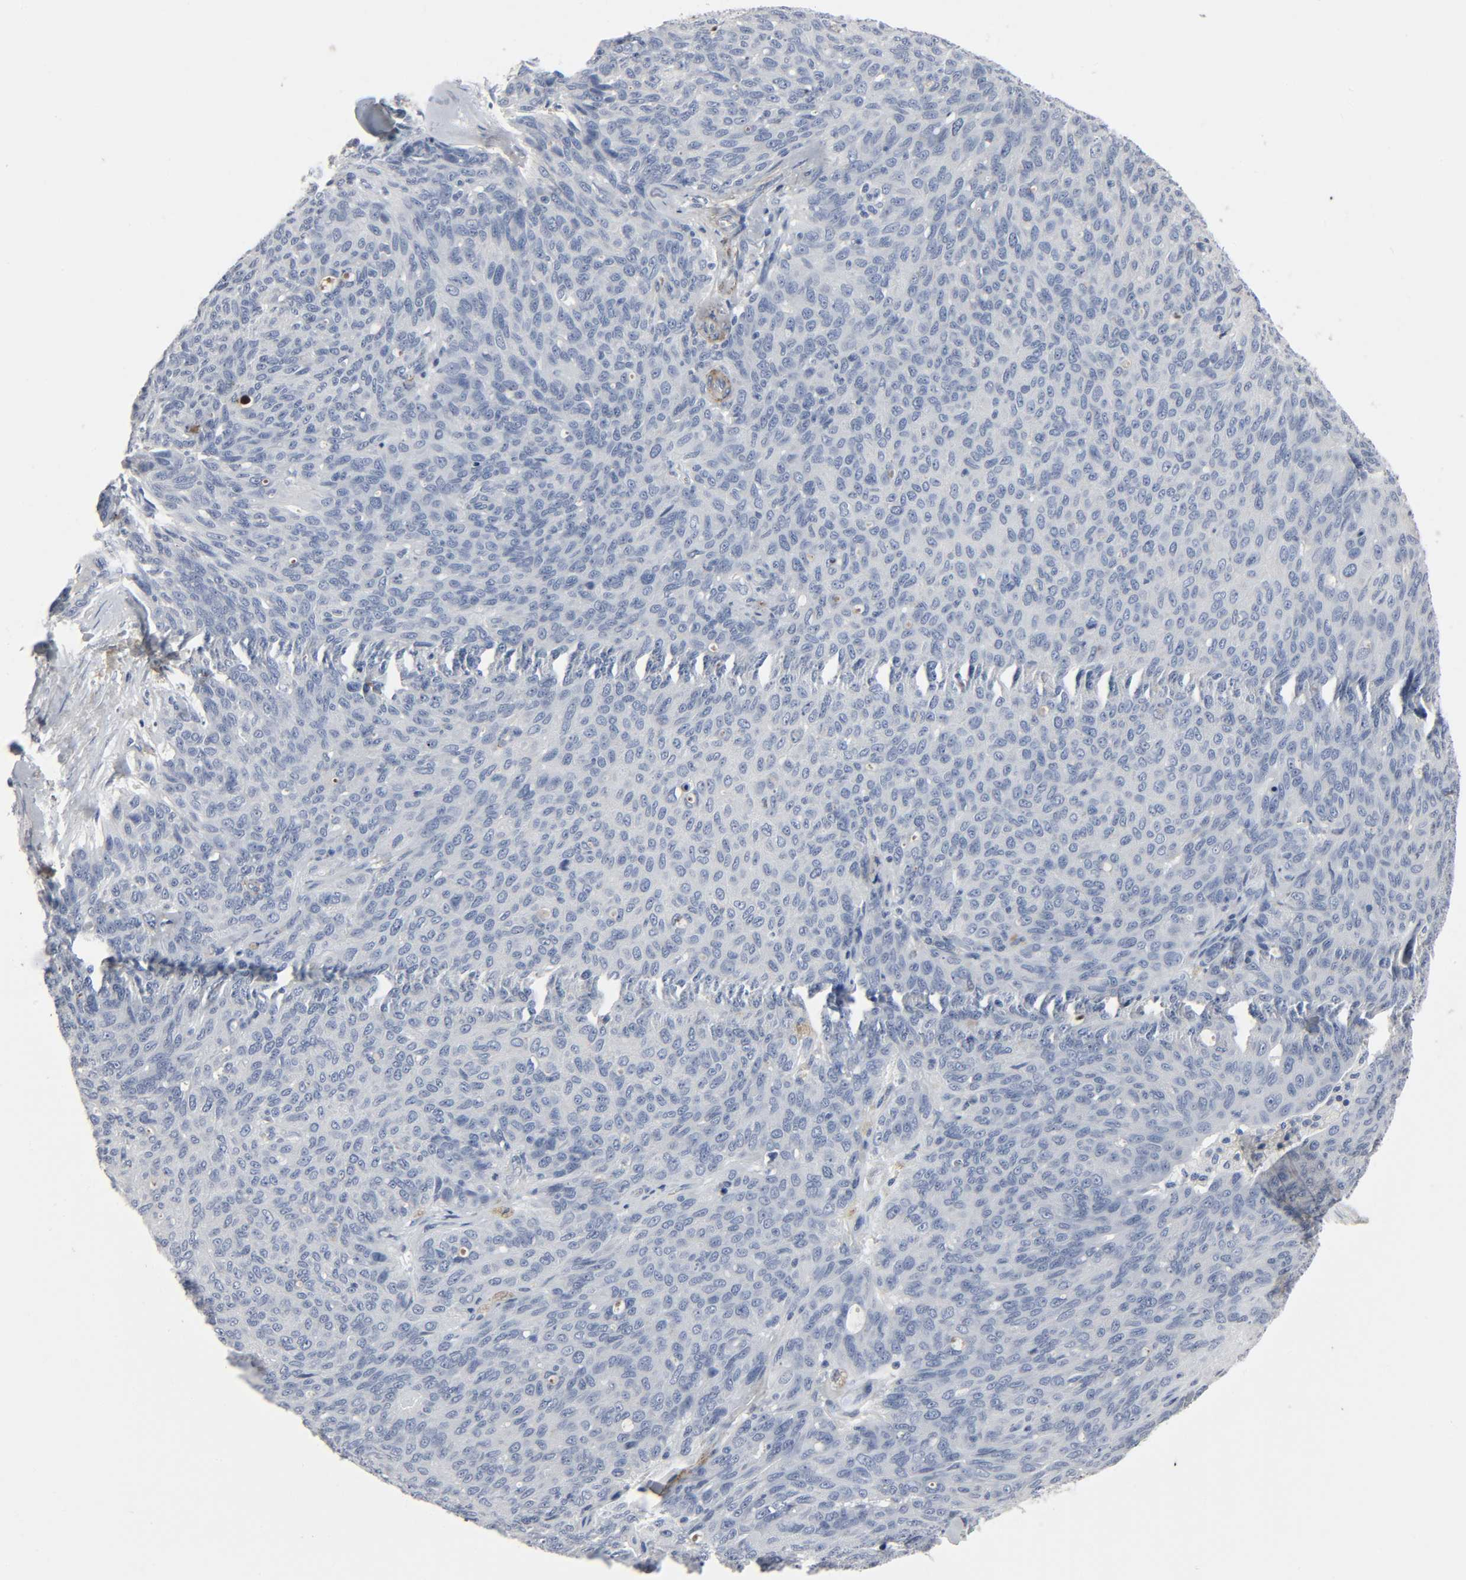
{"staining": {"intensity": "negative", "quantity": "none", "location": "none"}, "tissue": "ovarian cancer", "cell_type": "Tumor cells", "image_type": "cancer", "snomed": [{"axis": "morphology", "description": "Carcinoma, endometroid"}, {"axis": "topography", "description": "Ovary"}], "caption": "A photomicrograph of endometroid carcinoma (ovarian) stained for a protein demonstrates no brown staining in tumor cells. The staining was performed using DAB (3,3'-diaminobenzidine) to visualize the protein expression in brown, while the nuclei were stained in blue with hematoxylin (Magnification: 20x).", "gene": "FBLN5", "patient": {"sex": "female", "age": 60}}